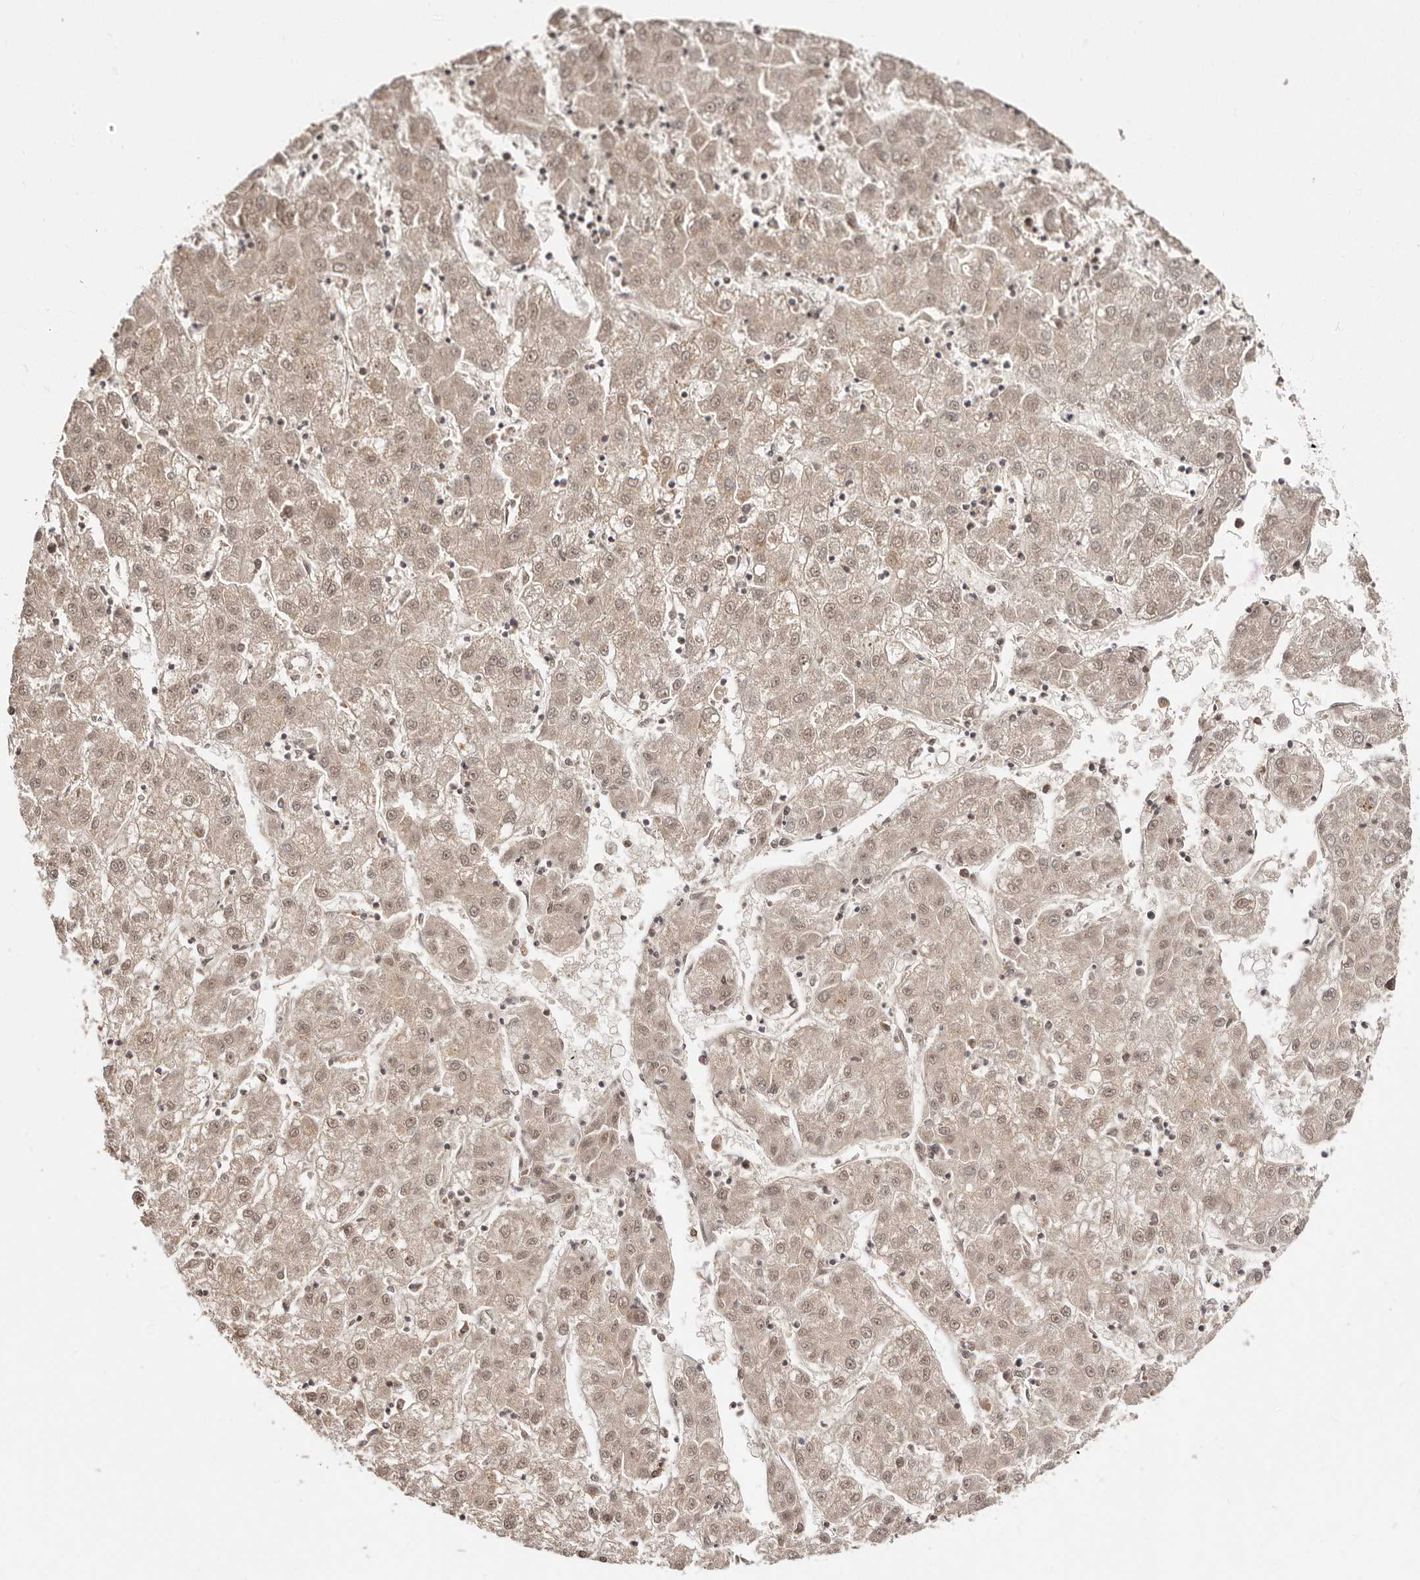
{"staining": {"intensity": "weak", "quantity": ">75%", "location": "cytoplasmic/membranous,nuclear"}, "tissue": "liver cancer", "cell_type": "Tumor cells", "image_type": "cancer", "snomed": [{"axis": "morphology", "description": "Carcinoma, Hepatocellular, NOS"}, {"axis": "topography", "description": "Liver"}], "caption": "A high-resolution histopathology image shows immunohistochemistry staining of hepatocellular carcinoma (liver), which displays weak cytoplasmic/membranous and nuclear positivity in approximately >75% of tumor cells.", "gene": "MED8", "patient": {"sex": "male", "age": 72}}